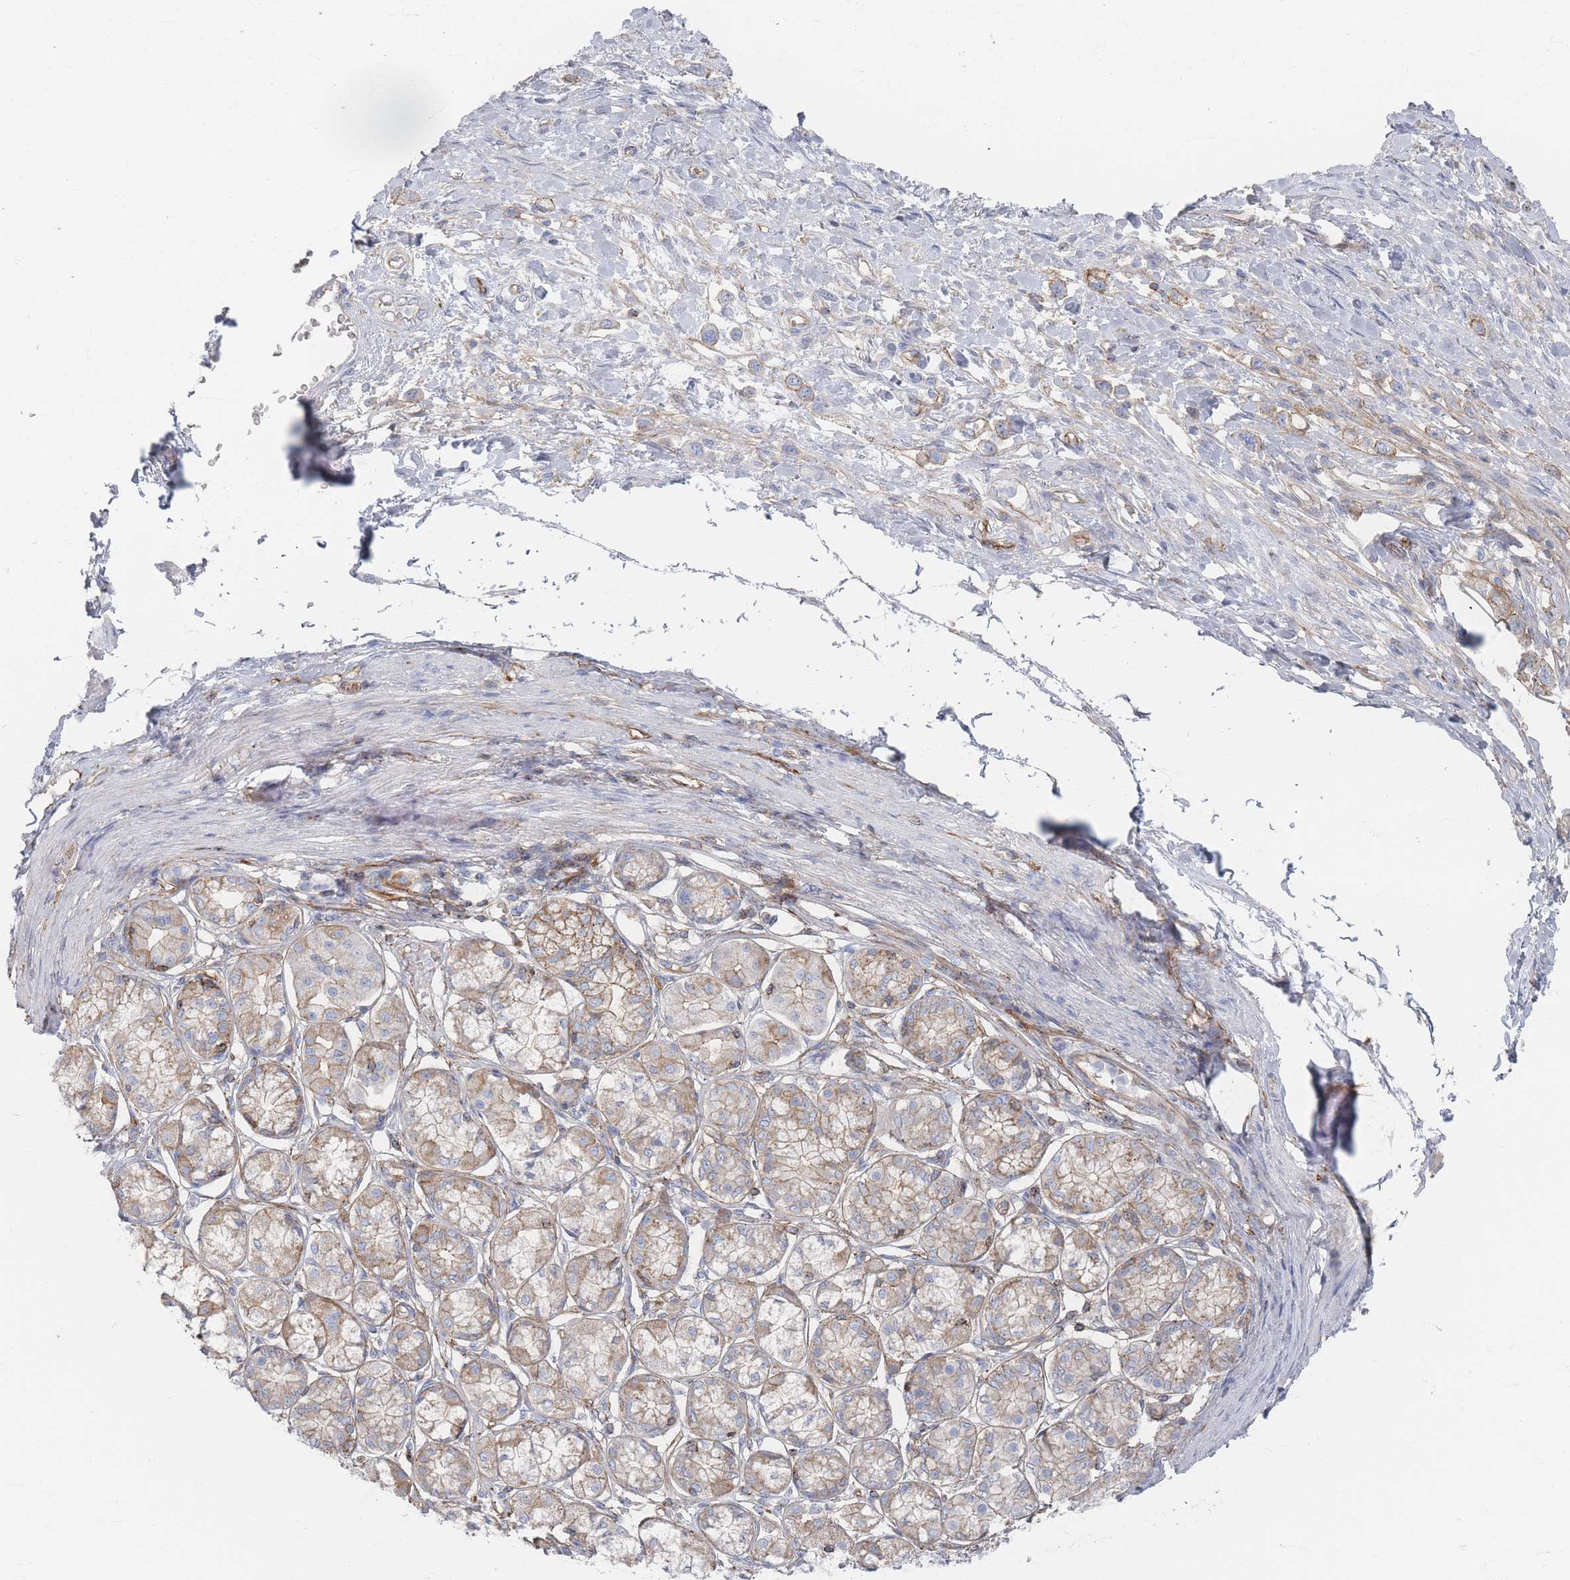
{"staining": {"intensity": "weak", "quantity": "<25%", "location": "cytoplasmic/membranous"}, "tissue": "stomach cancer", "cell_type": "Tumor cells", "image_type": "cancer", "snomed": [{"axis": "morphology", "description": "Adenocarcinoma, NOS"}, {"axis": "topography", "description": "Stomach"}], "caption": "Adenocarcinoma (stomach) was stained to show a protein in brown. There is no significant staining in tumor cells.", "gene": "GNB1", "patient": {"sex": "female", "age": 65}}